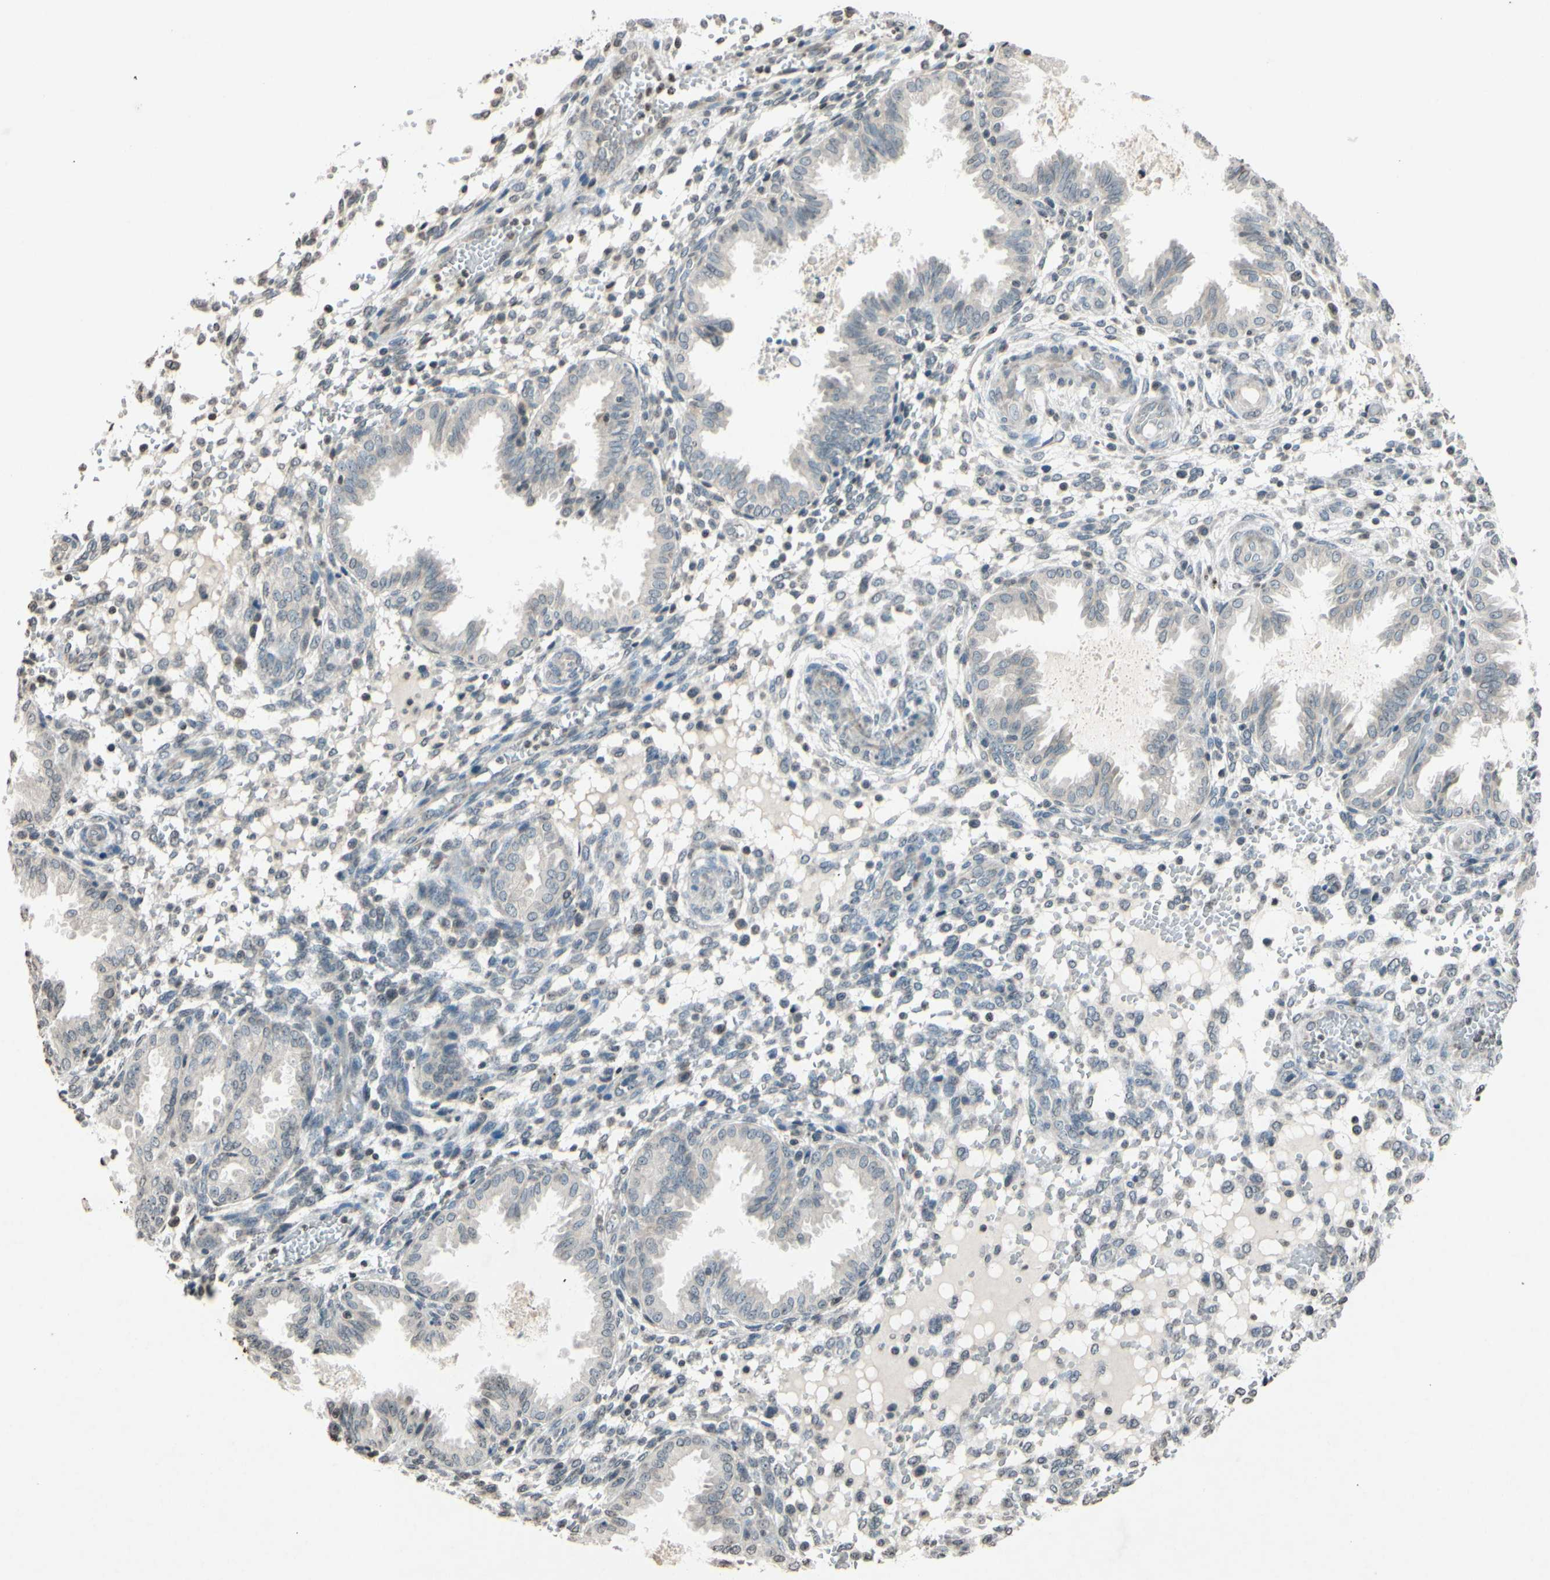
{"staining": {"intensity": "negative", "quantity": "none", "location": "none"}, "tissue": "endometrium", "cell_type": "Cells in endometrial stroma", "image_type": "normal", "snomed": [{"axis": "morphology", "description": "Normal tissue, NOS"}, {"axis": "topography", "description": "Endometrium"}], "caption": "Benign endometrium was stained to show a protein in brown. There is no significant expression in cells in endometrial stroma. Nuclei are stained in blue.", "gene": "CLDN11", "patient": {"sex": "female", "age": 33}}